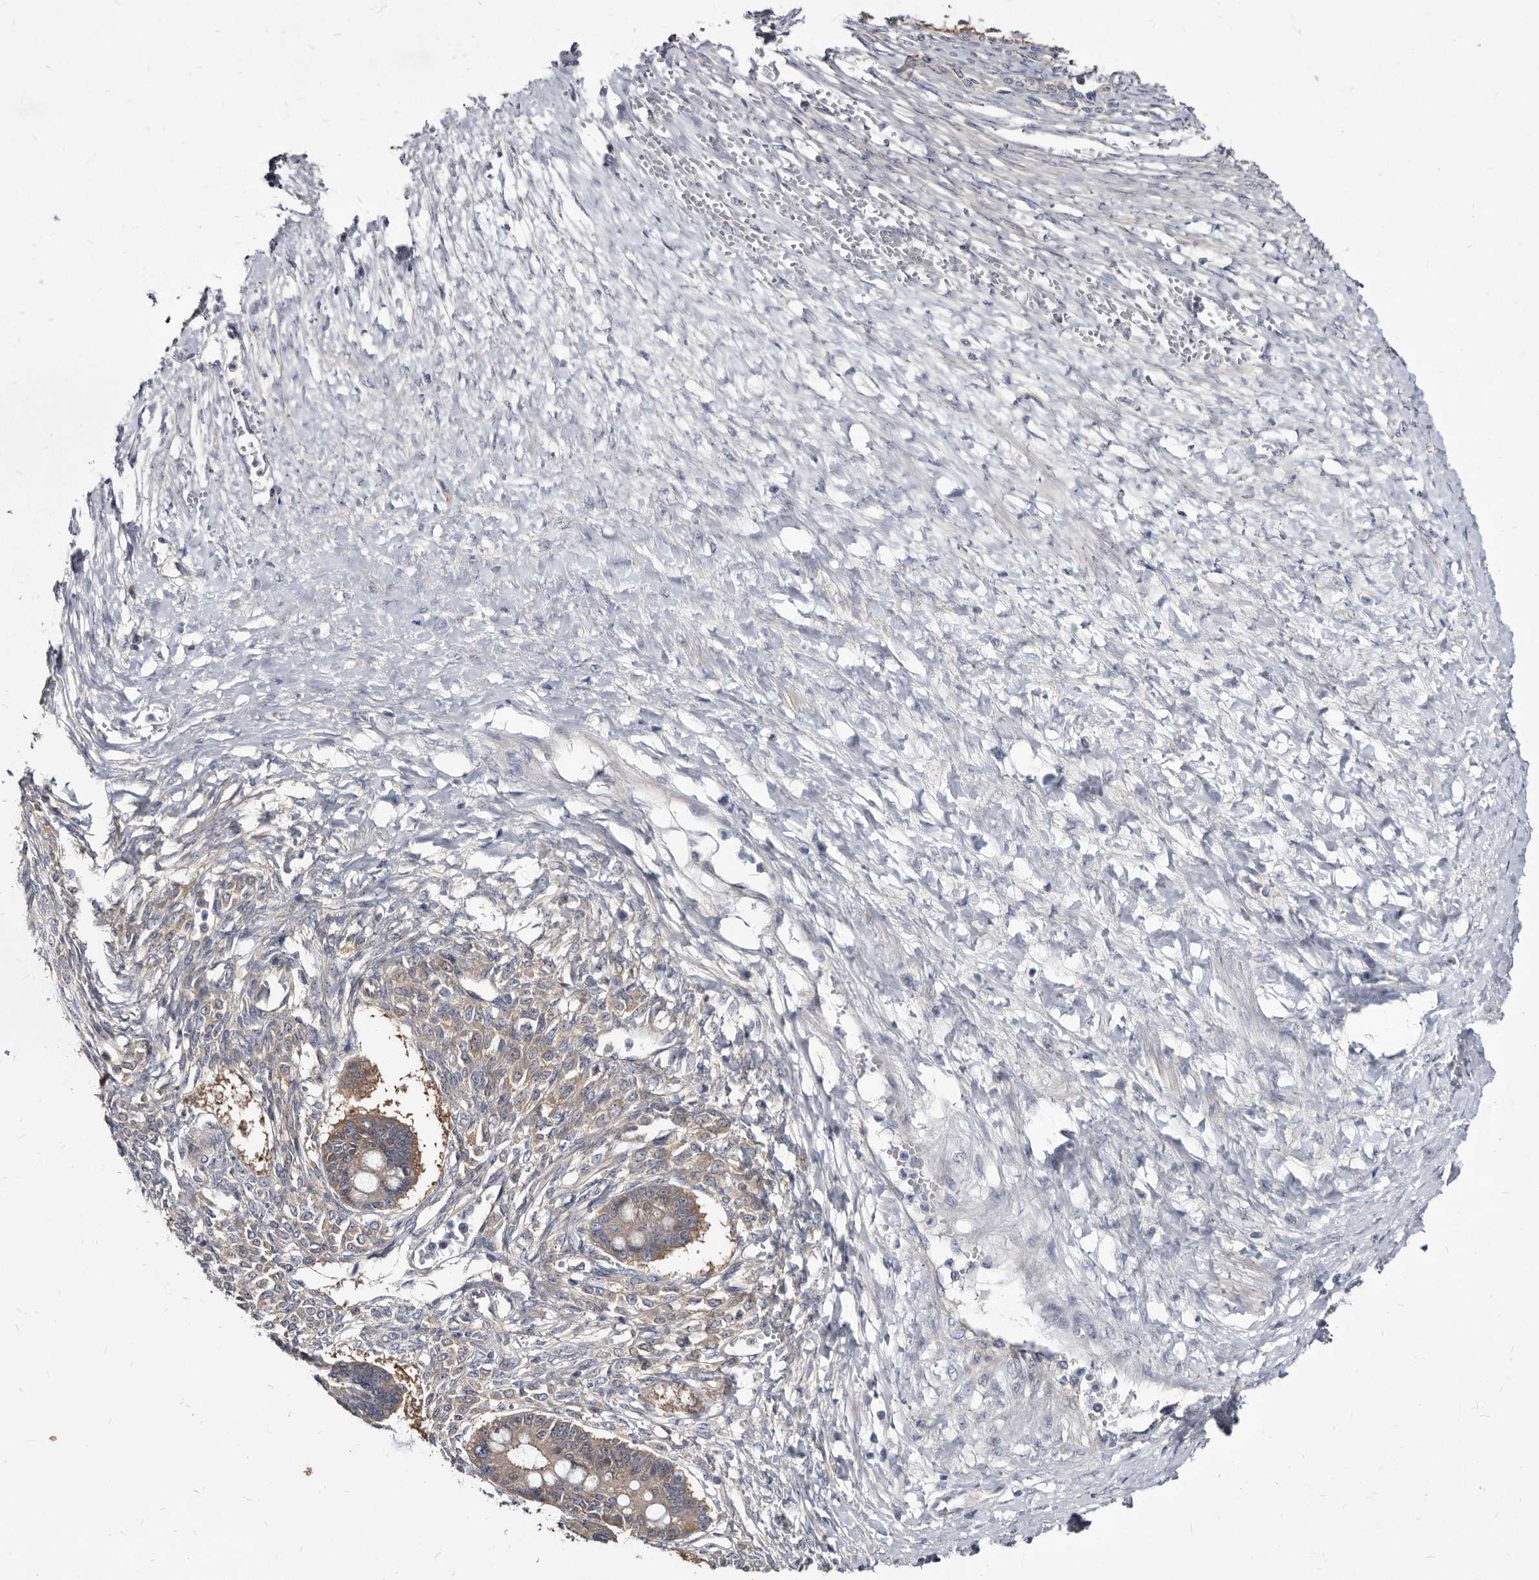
{"staining": {"intensity": "weak", "quantity": ">75%", "location": "cytoplasmic/membranous"}, "tissue": "ovarian cancer", "cell_type": "Tumor cells", "image_type": "cancer", "snomed": [{"axis": "morphology", "description": "Cystadenocarcinoma, mucinous, NOS"}, {"axis": "topography", "description": "Ovary"}], "caption": "This micrograph shows immunohistochemistry (IHC) staining of human ovarian mucinous cystadenocarcinoma, with low weak cytoplasmic/membranous positivity in about >75% of tumor cells.", "gene": "ABCF2", "patient": {"sex": "female", "age": 73}}